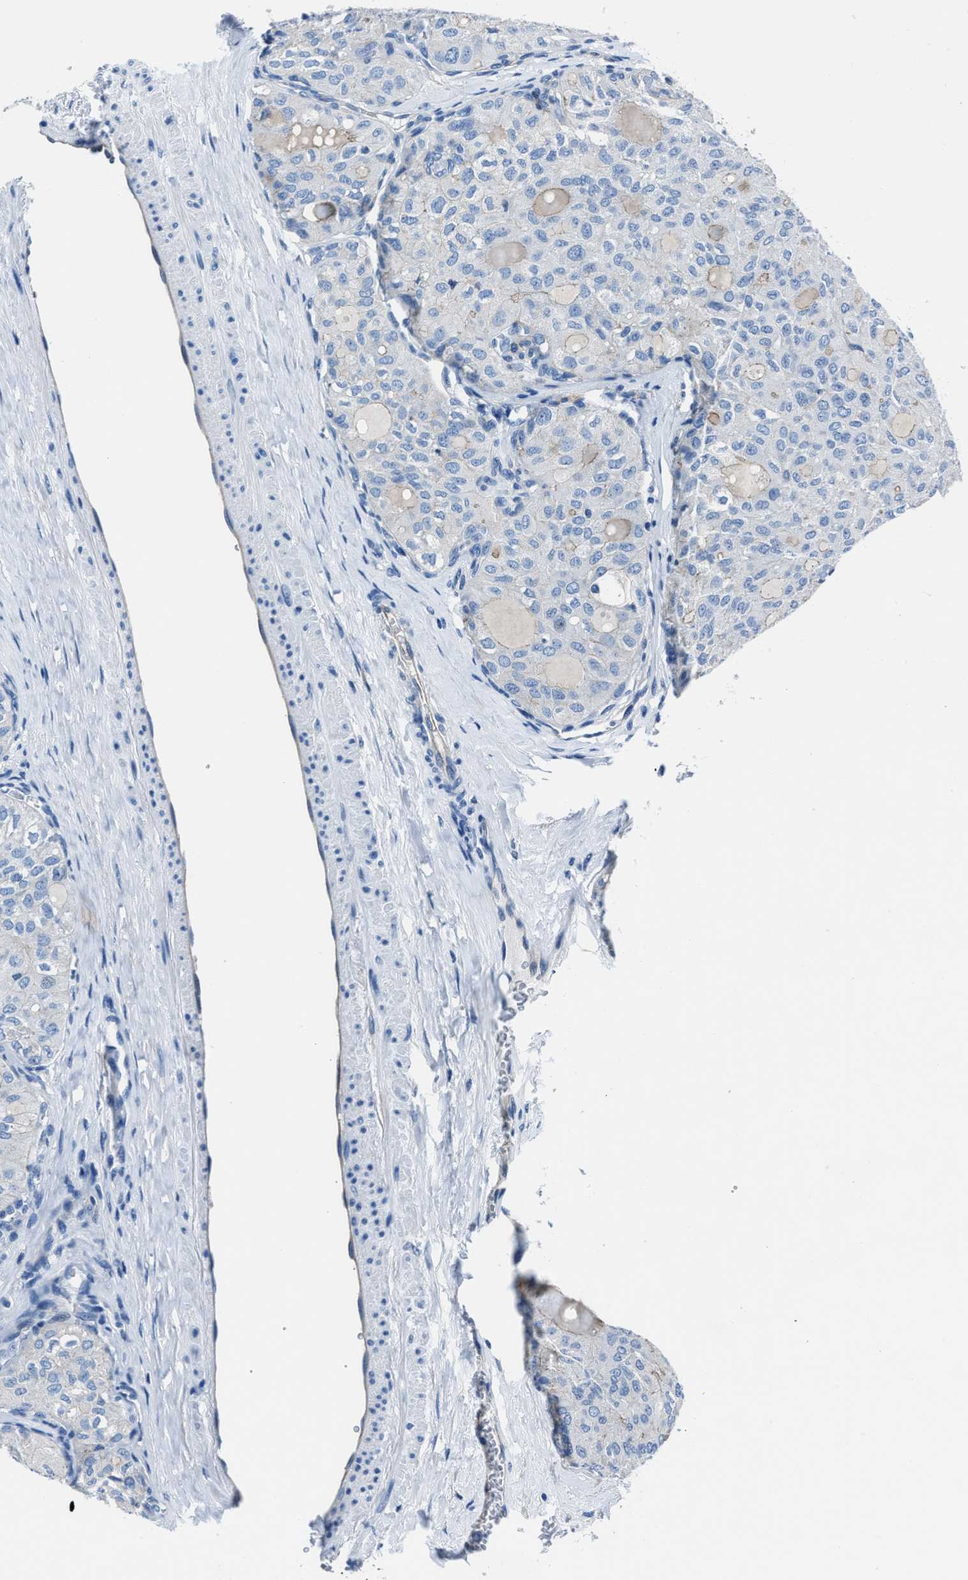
{"staining": {"intensity": "negative", "quantity": "none", "location": "none"}, "tissue": "thyroid cancer", "cell_type": "Tumor cells", "image_type": "cancer", "snomed": [{"axis": "morphology", "description": "Follicular adenoma carcinoma, NOS"}, {"axis": "topography", "description": "Thyroid gland"}], "caption": "Immunohistochemistry (IHC) photomicrograph of thyroid follicular adenoma carcinoma stained for a protein (brown), which reveals no staining in tumor cells.", "gene": "LMO7", "patient": {"sex": "male", "age": 75}}